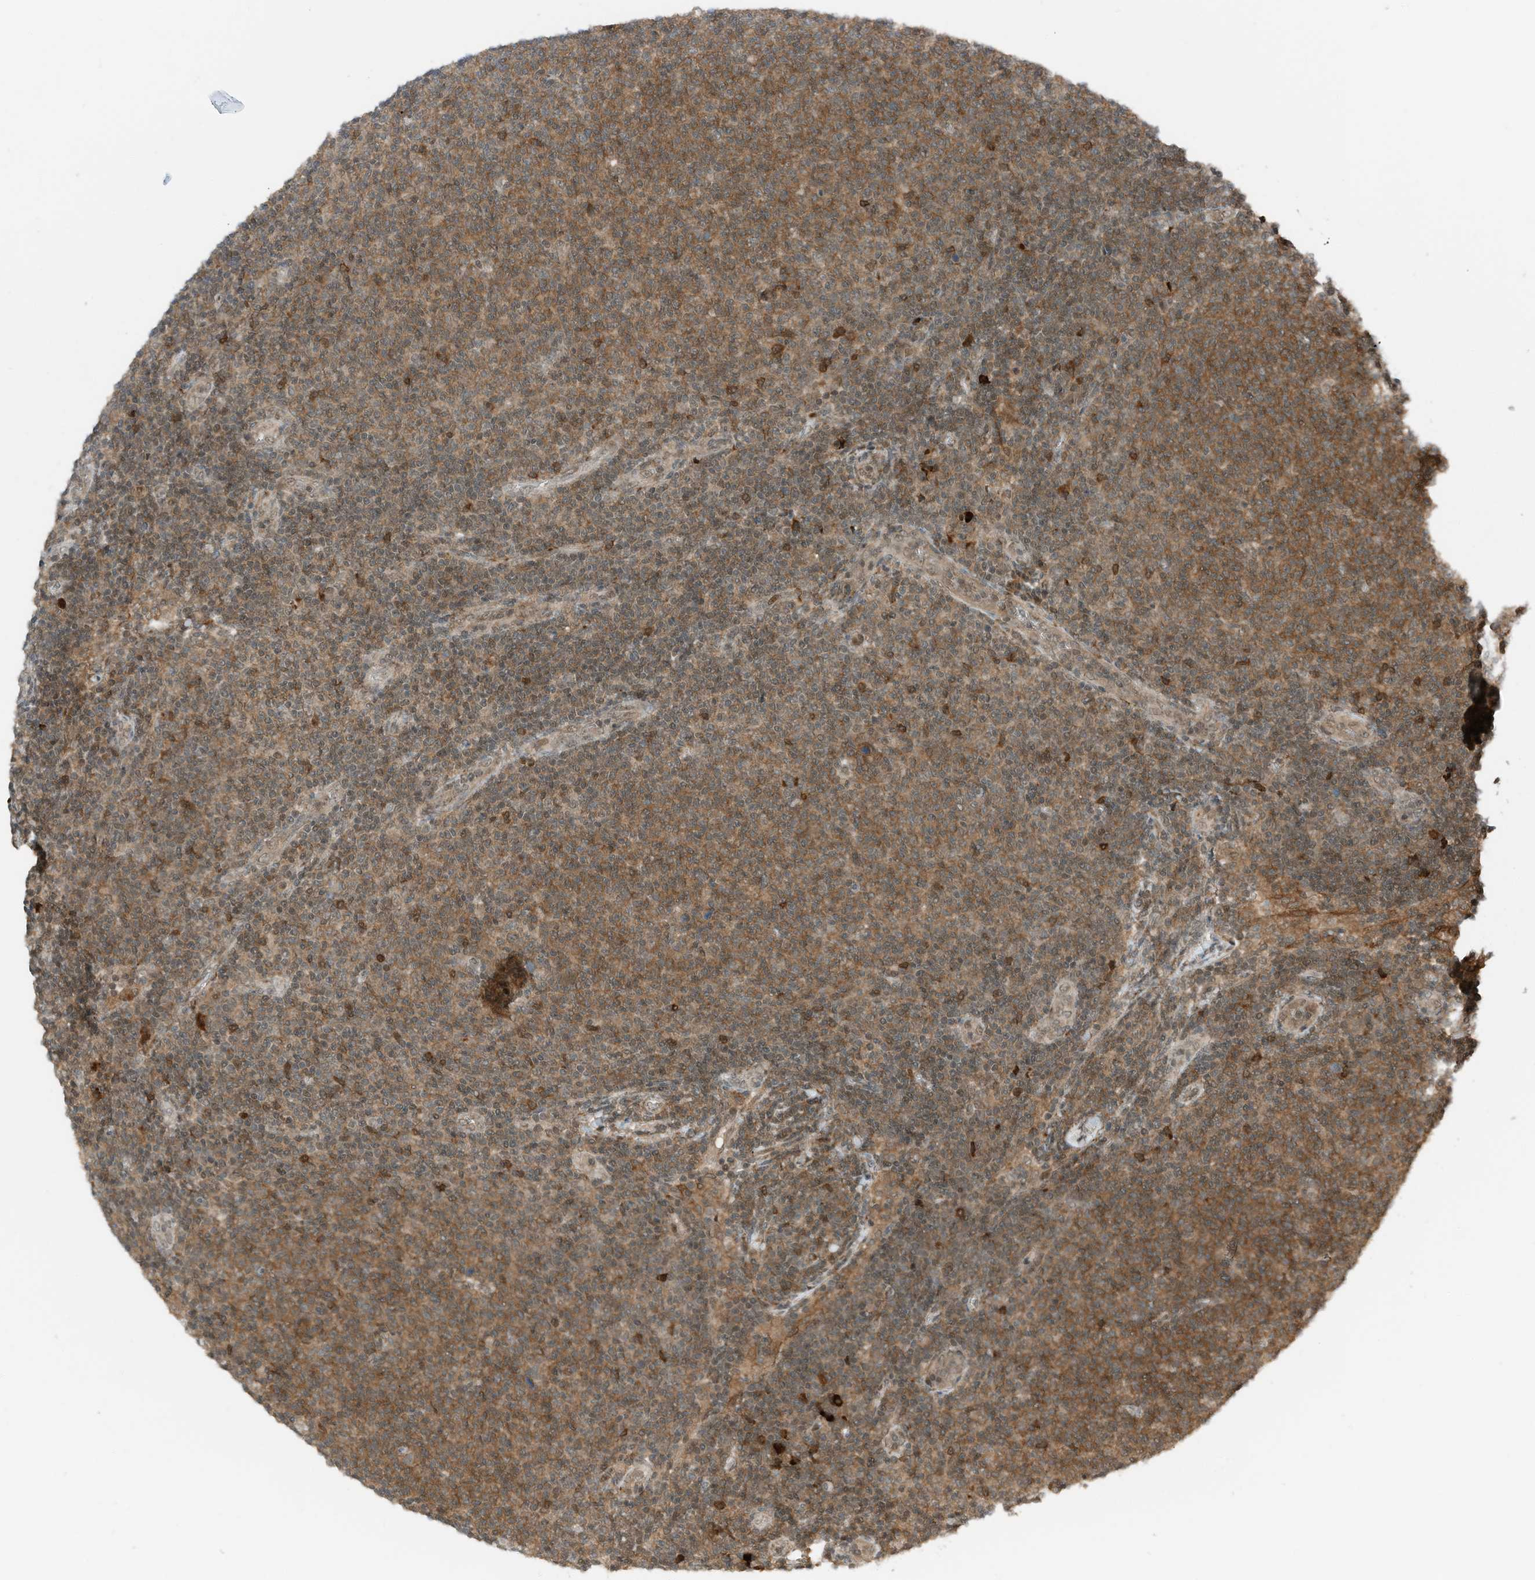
{"staining": {"intensity": "moderate", "quantity": ">75%", "location": "cytoplasmic/membranous"}, "tissue": "lymphoma", "cell_type": "Tumor cells", "image_type": "cancer", "snomed": [{"axis": "morphology", "description": "Malignant lymphoma, non-Hodgkin's type, Low grade"}, {"axis": "topography", "description": "Lymph node"}], "caption": "IHC (DAB (3,3'-diaminobenzidine)) staining of lymphoma displays moderate cytoplasmic/membranous protein expression in approximately >75% of tumor cells. (DAB IHC with brightfield microscopy, high magnification).", "gene": "RMND1", "patient": {"sex": "male", "age": 66}}